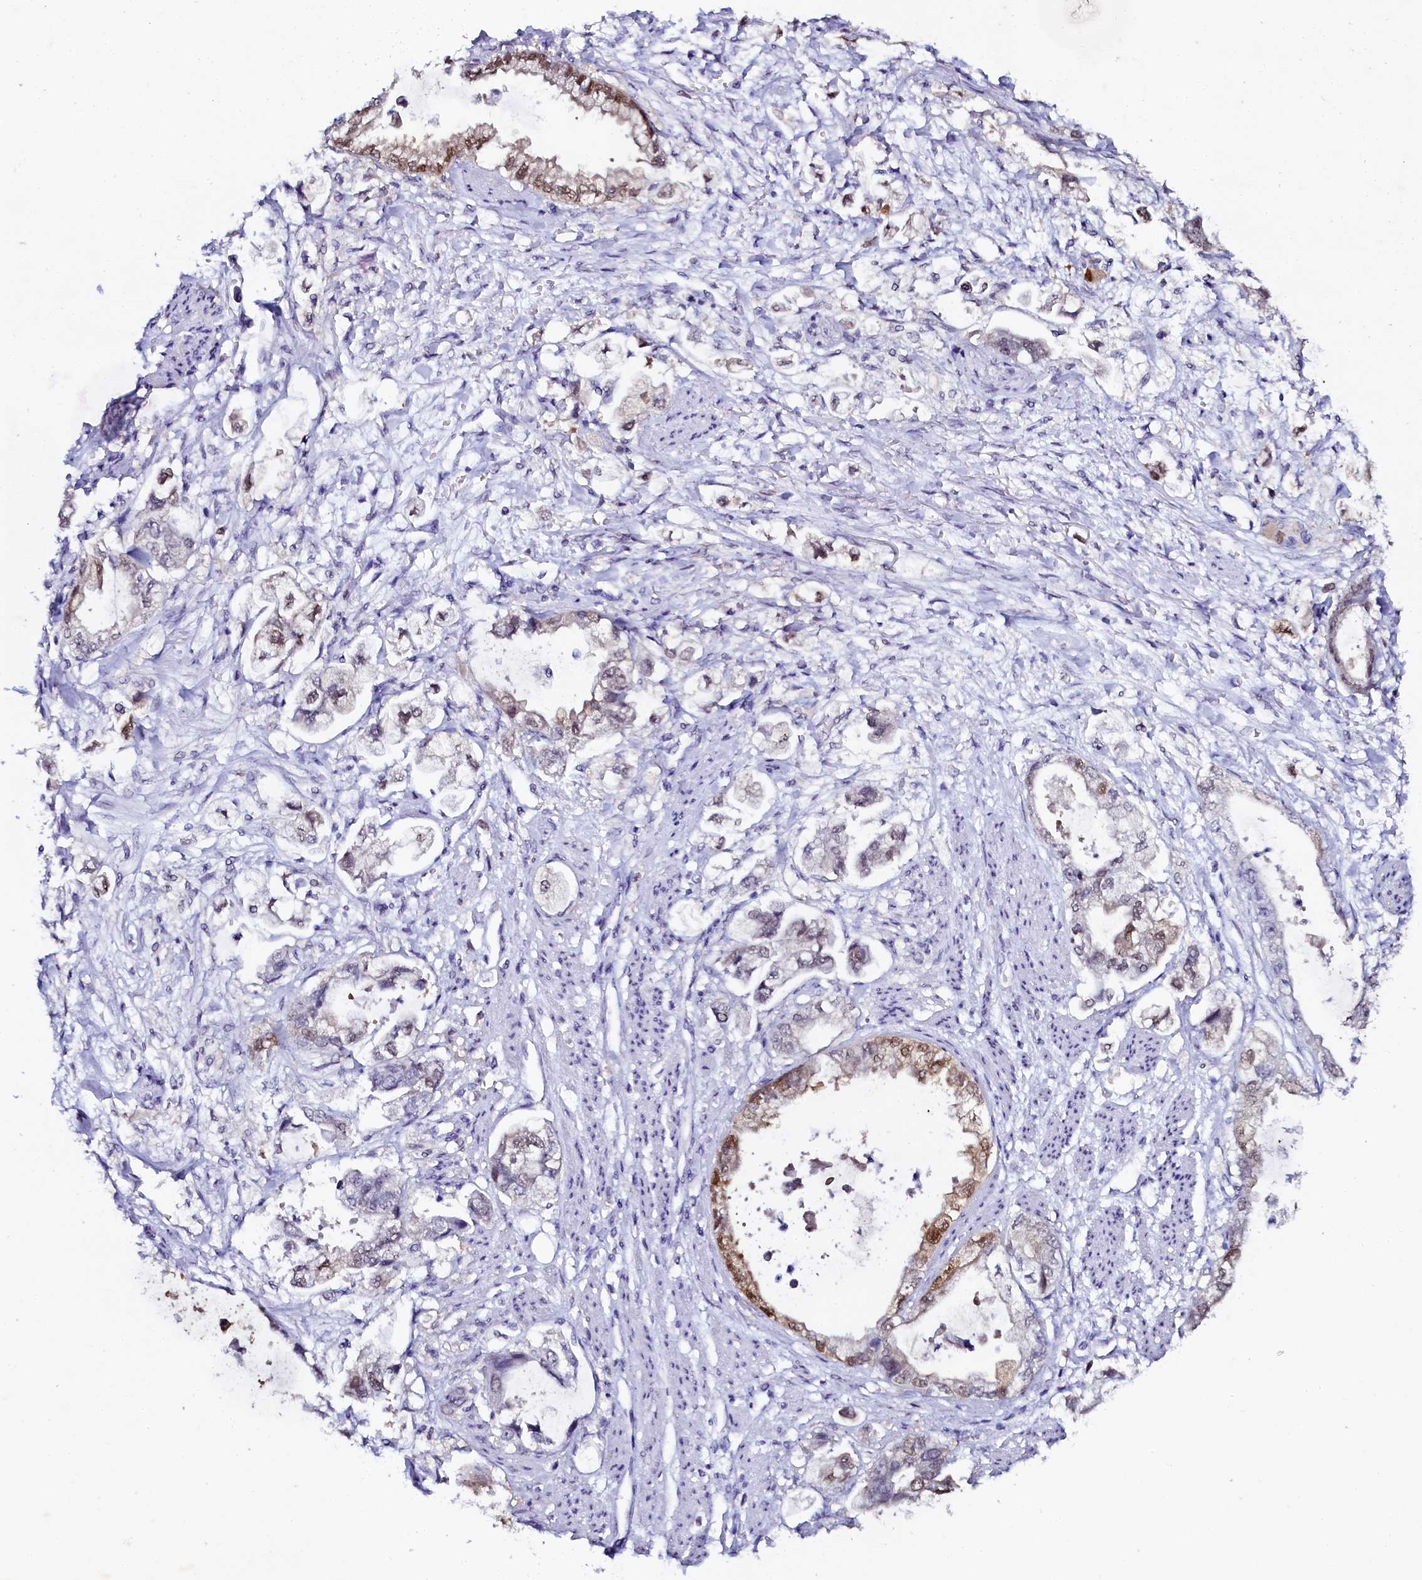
{"staining": {"intensity": "moderate", "quantity": "25%-75%", "location": "nuclear"}, "tissue": "stomach cancer", "cell_type": "Tumor cells", "image_type": "cancer", "snomed": [{"axis": "morphology", "description": "Adenocarcinoma, NOS"}, {"axis": "topography", "description": "Stomach"}], "caption": "Immunohistochemistry staining of stomach cancer, which shows medium levels of moderate nuclear staining in about 25%-75% of tumor cells indicating moderate nuclear protein expression. The staining was performed using DAB (3,3'-diaminobenzidine) (brown) for protein detection and nuclei were counterstained in hematoxylin (blue).", "gene": "SORD", "patient": {"sex": "male", "age": 62}}